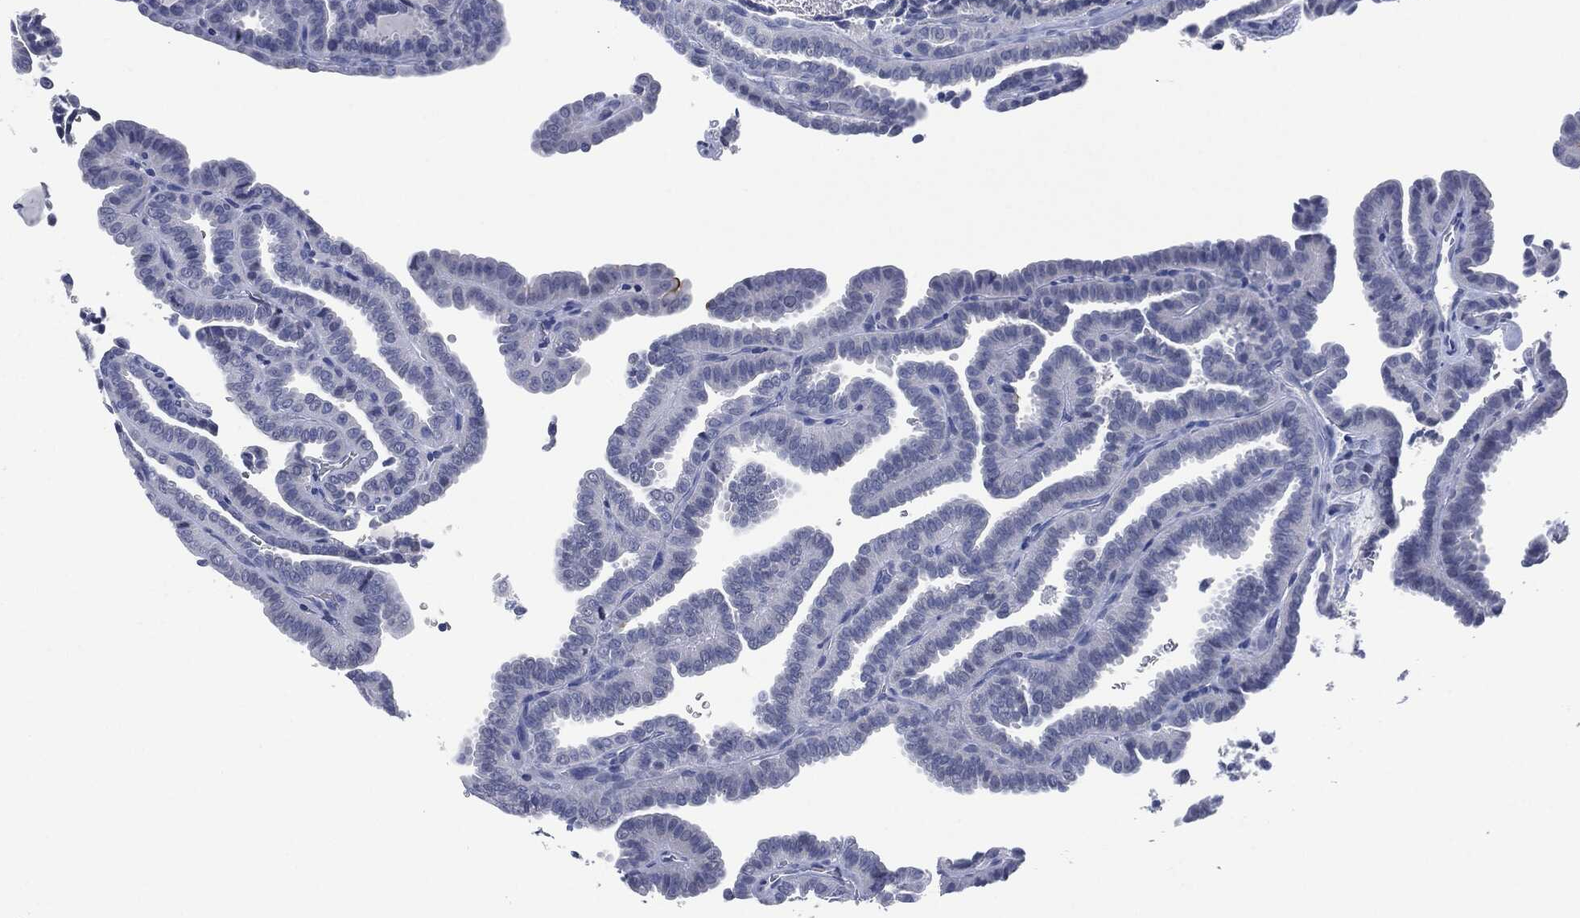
{"staining": {"intensity": "negative", "quantity": "none", "location": "none"}, "tissue": "thyroid cancer", "cell_type": "Tumor cells", "image_type": "cancer", "snomed": [{"axis": "morphology", "description": "Papillary adenocarcinoma, NOS"}, {"axis": "topography", "description": "Thyroid gland"}], "caption": "Protein analysis of papillary adenocarcinoma (thyroid) reveals no significant expression in tumor cells.", "gene": "MUC16", "patient": {"sex": "female", "age": 39}}